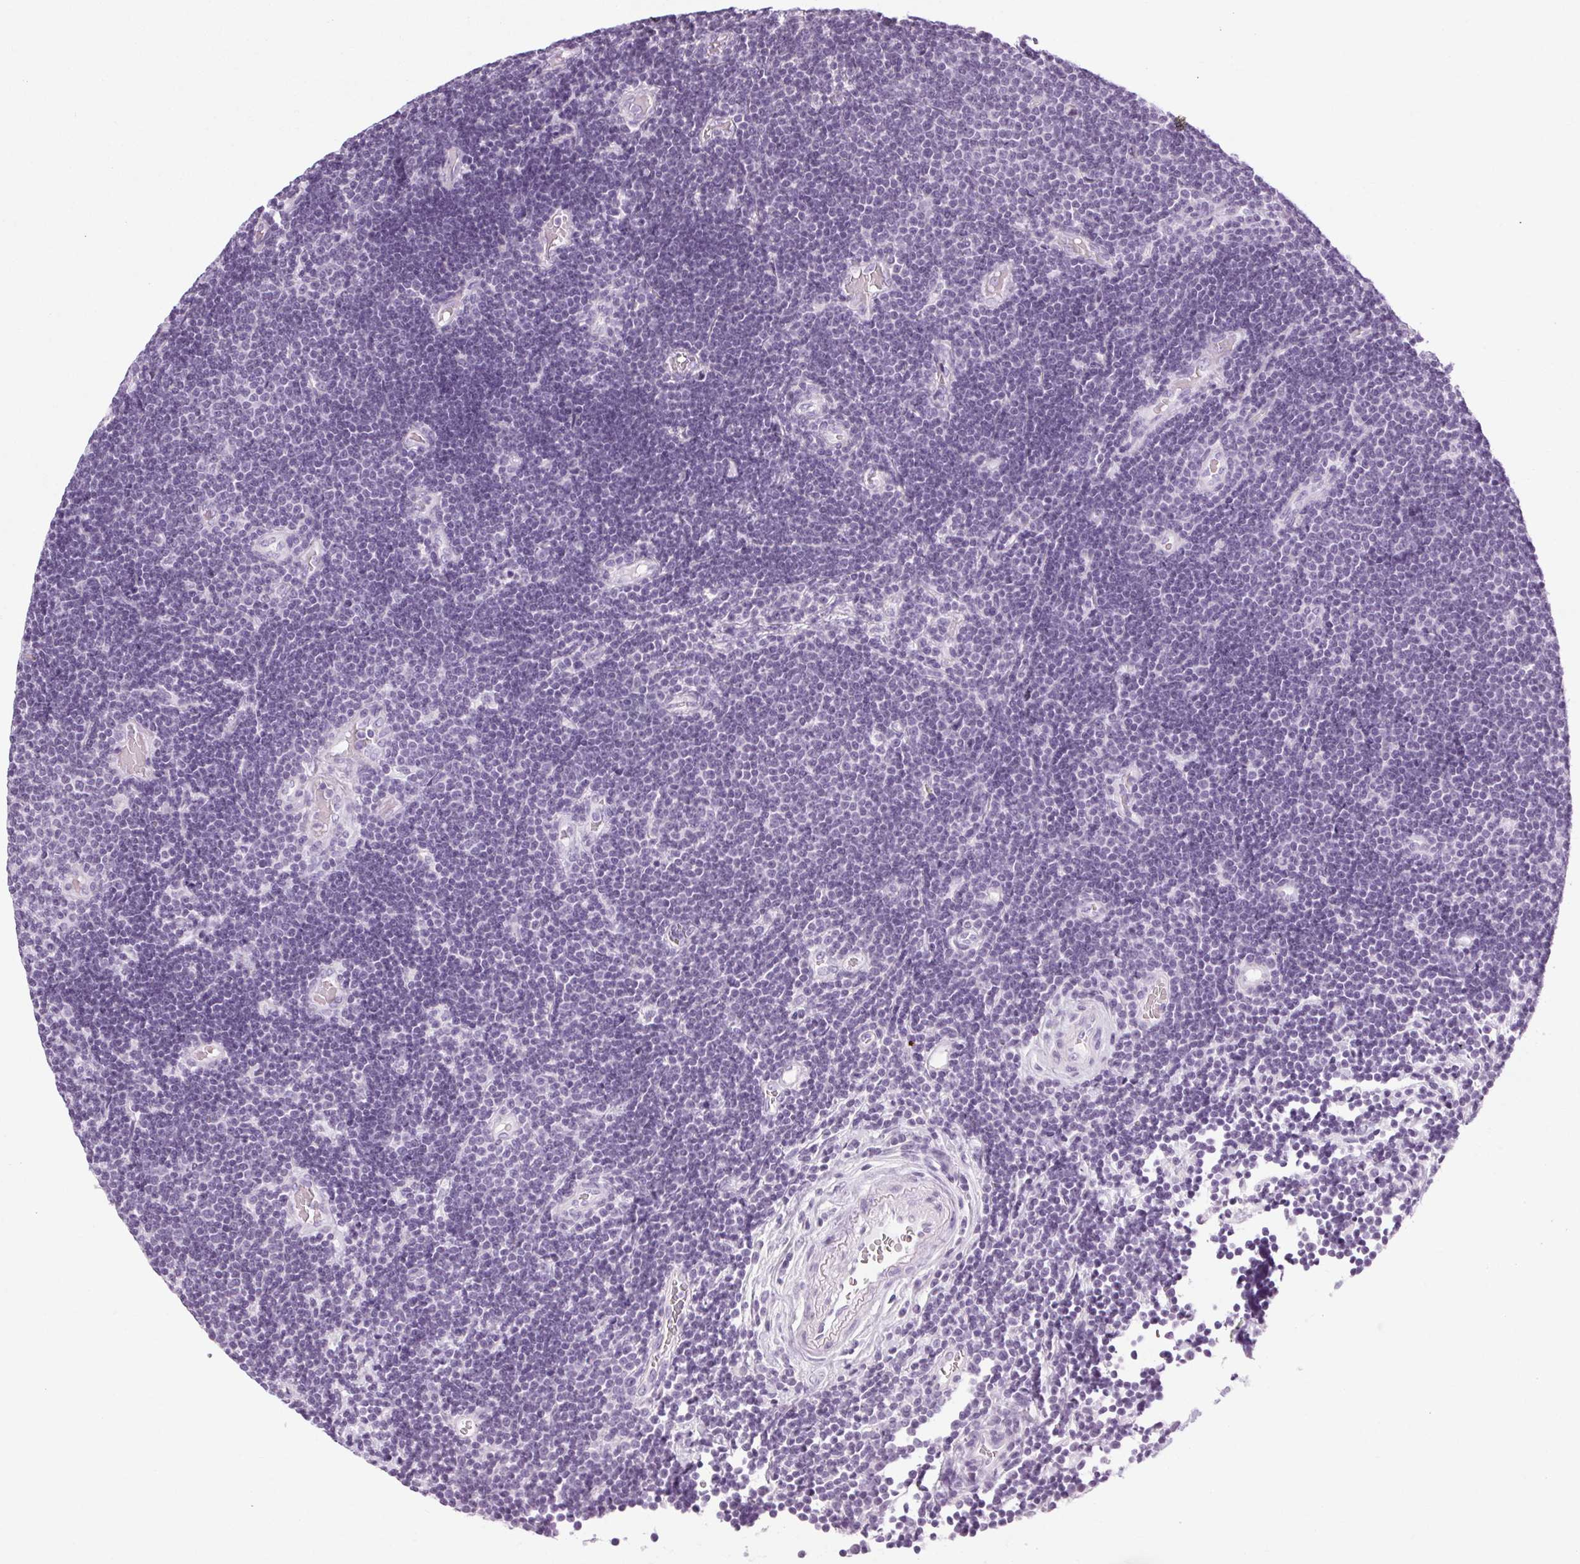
{"staining": {"intensity": "negative", "quantity": "none", "location": "none"}, "tissue": "lymphoma", "cell_type": "Tumor cells", "image_type": "cancer", "snomed": [{"axis": "morphology", "description": "Malignant lymphoma, non-Hodgkin's type, Low grade"}, {"axis": "topography", "description": "Brain"}], "caption": "Micrograph shows no significant protein staining in tumor cells of low-grade malignant lymphoma, non-Hodgkin's type. Nuclei are stained in blue.", "gene": "POMC", "patient": {"sex": "female", "age": 66}}